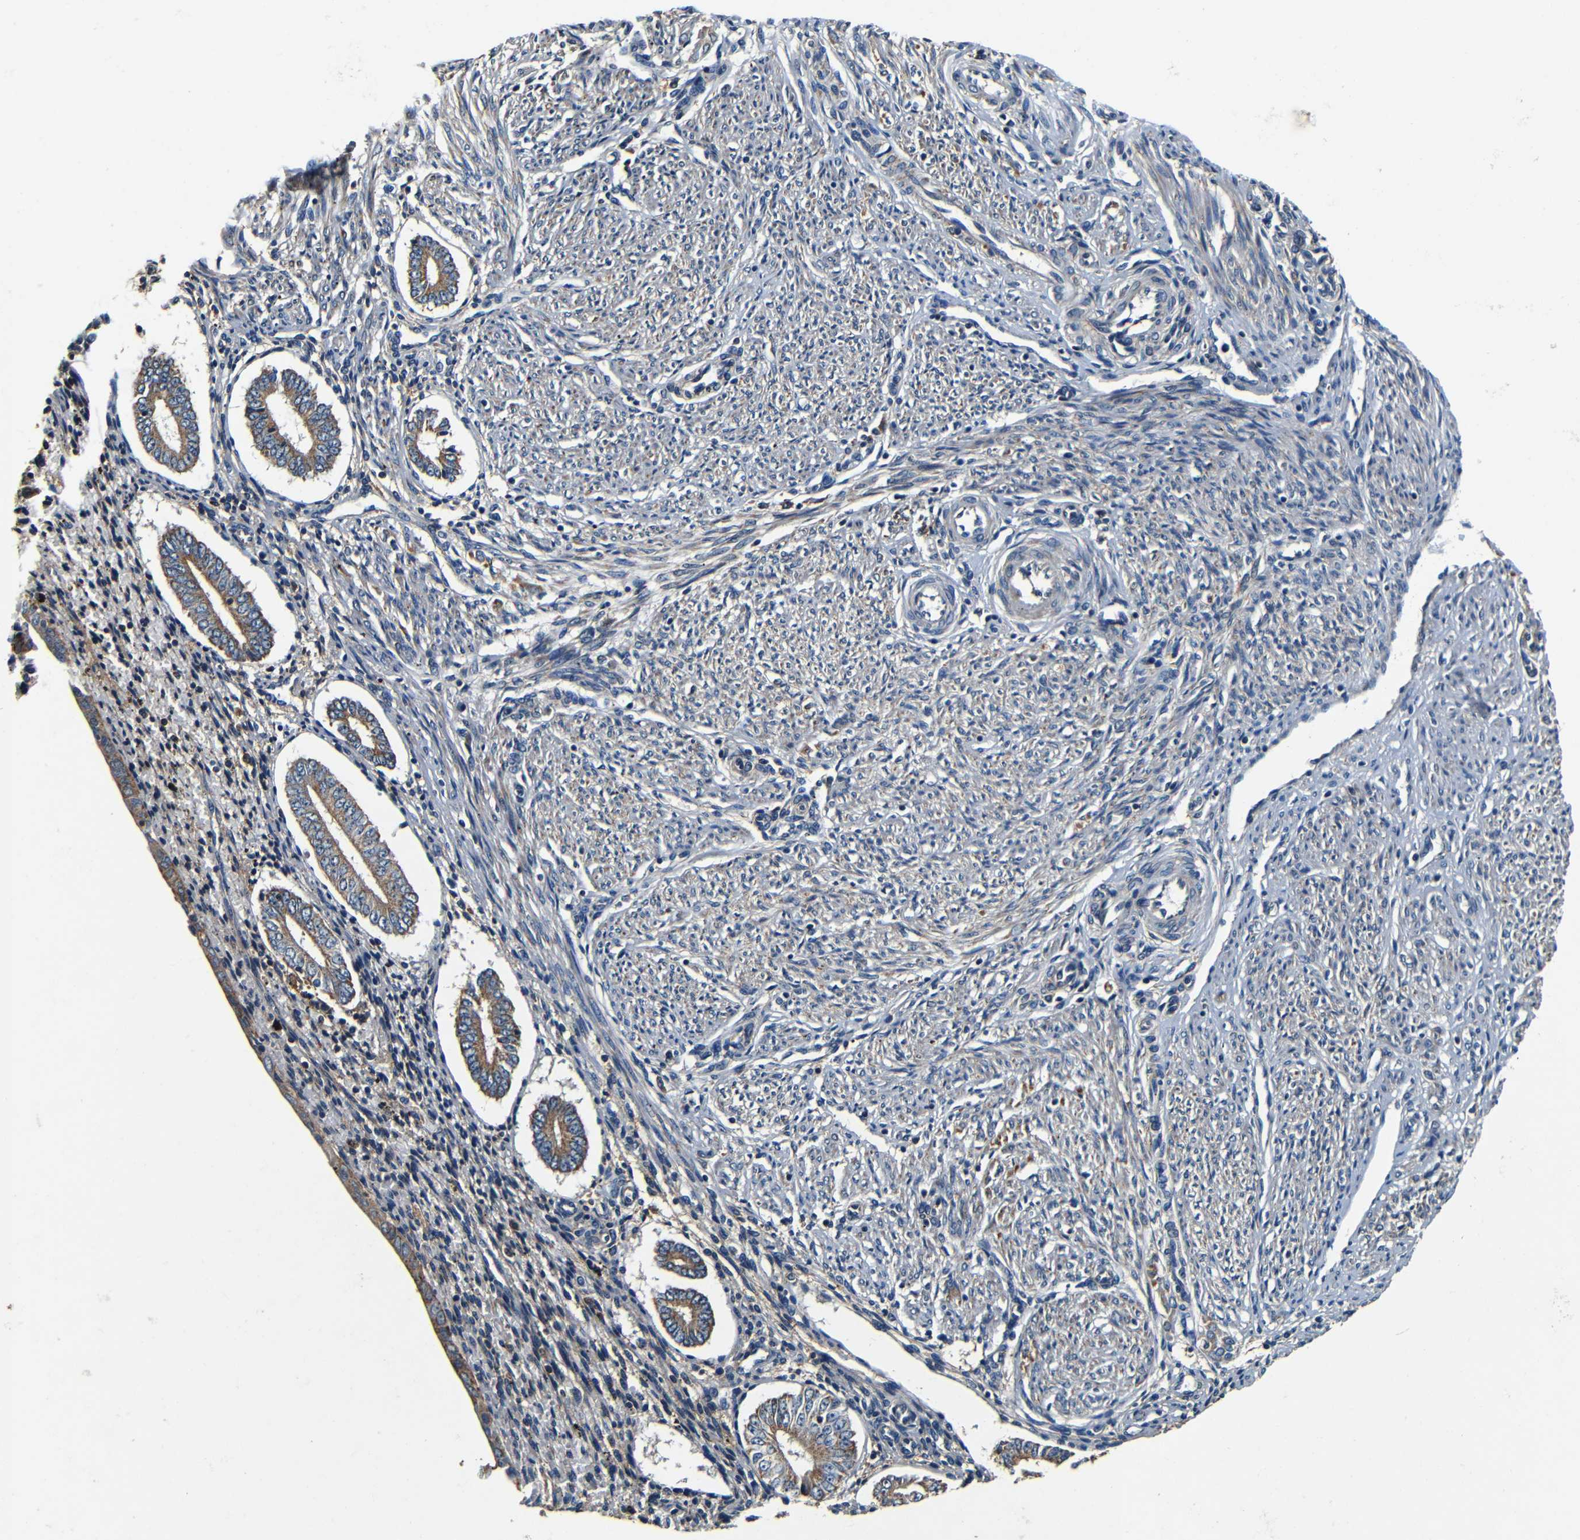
{"staining": {"intensity": "negative", "quantity": "none", "location": "none"}, "tissue": "endometrium", "cell_type": "Cells in endometrial stroma", "image_type": "normal", "snomed": [{"axis": "morphology", "description": "Normal tissue, NOS"}, {"axis": "topography", "description": "Endometrium"}], "caption": "Protein analysis of normal endometrium demonstrates no significant staining in cells in endometrial stroma.", "gene": "MTX1", "patient": {"sex": "female", "age": 42}}